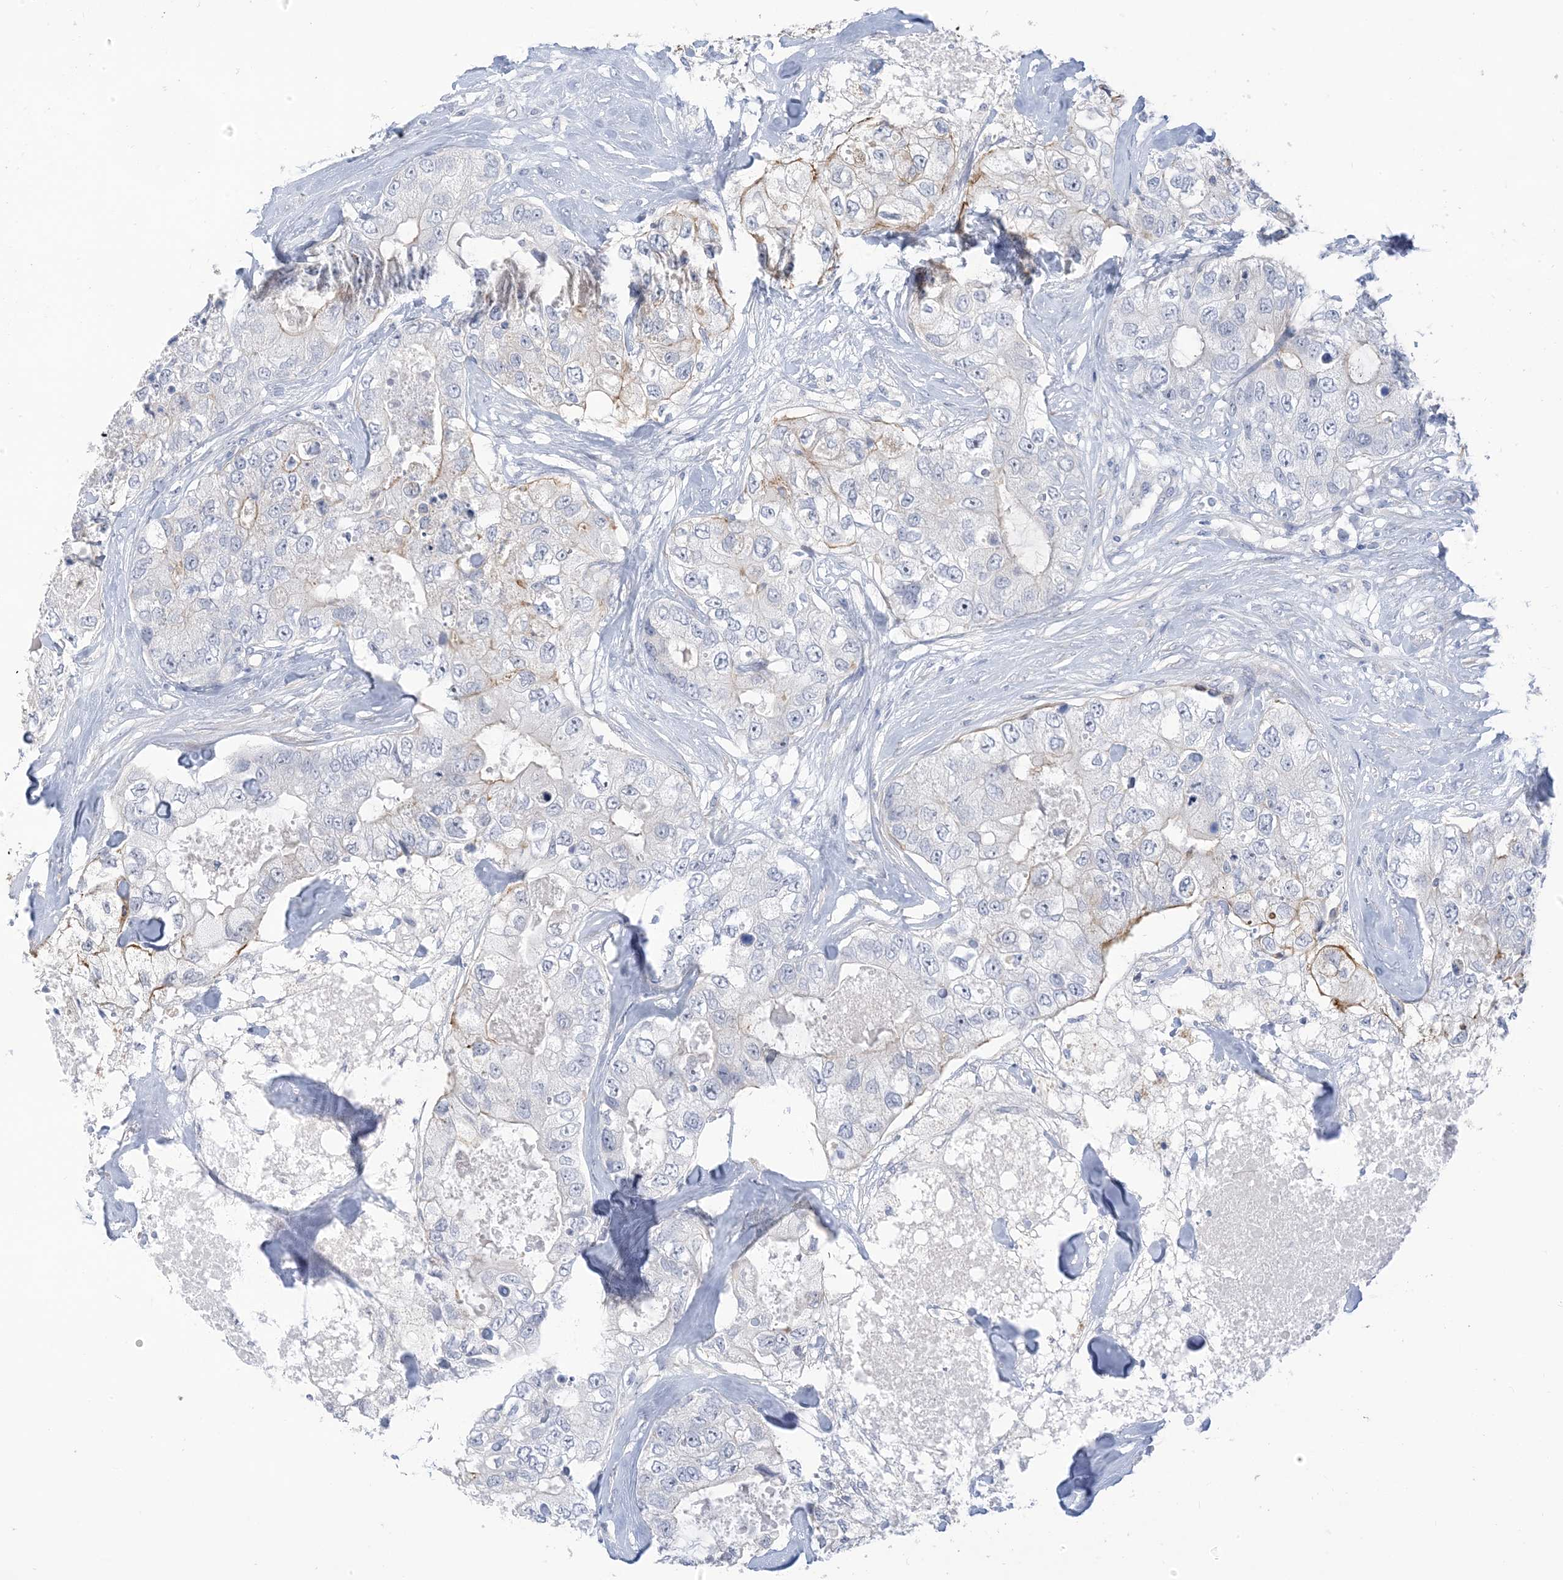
{"staining": {"intensity": "weak", "quantity": "<25%", "location": "cytoplasmic/membranous"}, "tissue": "breast cancer", "cell_type": "Tumor cells", "image_type": "cancer", "snomed": [{"axis": "morphology", "description": "Duct carcinoma"}, {"axis": "topography", "description": "Breast"}], "caption": "Immunohistochemistry photomicrograph of neoplastic tissue: human breast infiltrating ductal carcinoma stained with DAB (3,3'-diaminobenzidine) demonstrates no significant protein positivity in tumor cells.", "gene": "IL36B", "patient": {"sex": "female", "age": 62}}